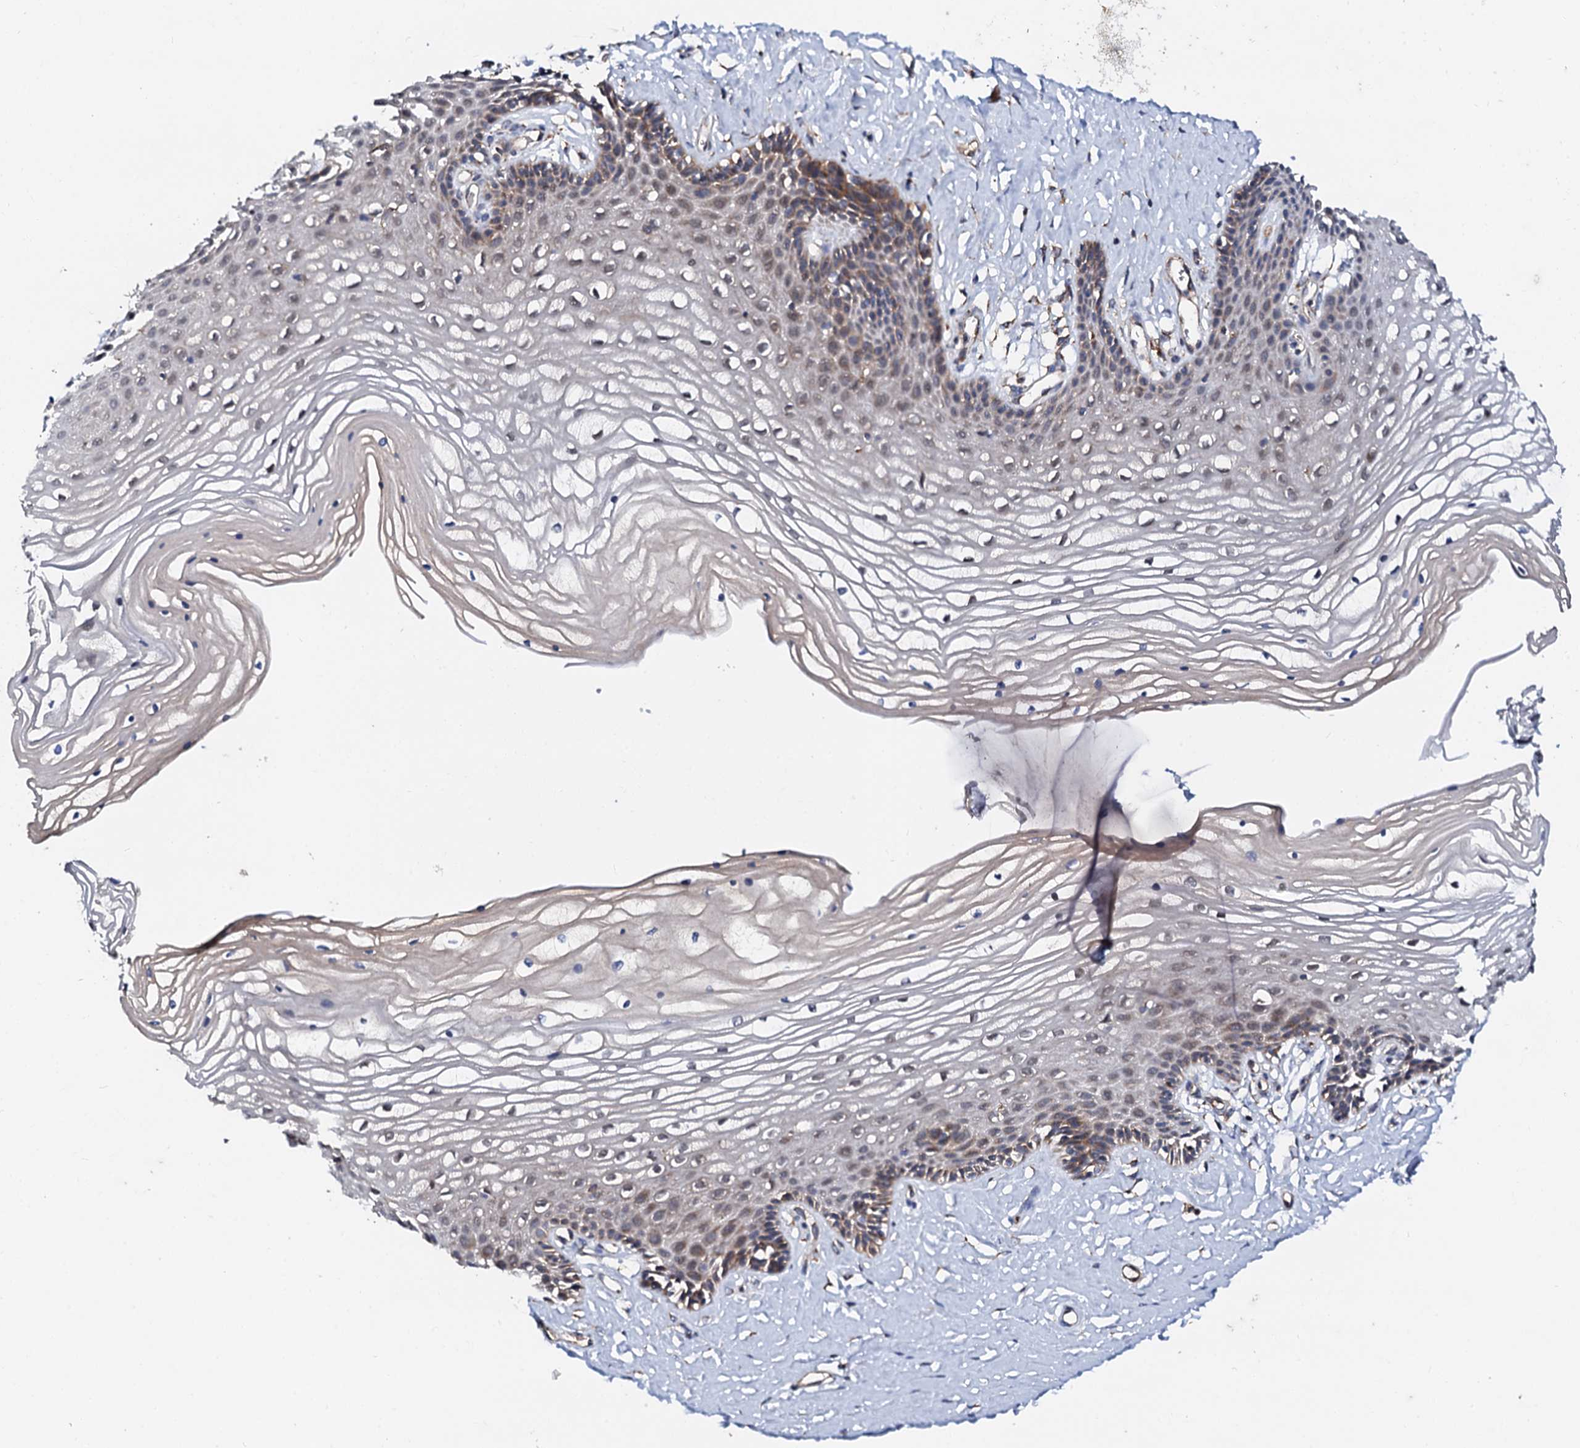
{"staining": {"intensity": "weak", "quantity": "<25%", "location": "cytoplasmic/membranous"}, "tissue": "vagina", "cell_type": "Squamous epithelial cells", "image_type": "normal", "snomed": [{"axis": "morphology", "description": "Normal tissue, NOS"}, {"axis": "topography", "description": "Vagina"}, {"axis": "topography", "description": "Cervix"}], "caption": "The photomicrograph demonstrates no staining of squamous epithelial cells in benign vagina.", "gene": "UBE3C", "patient": {"sex": "female", "age": 40}}